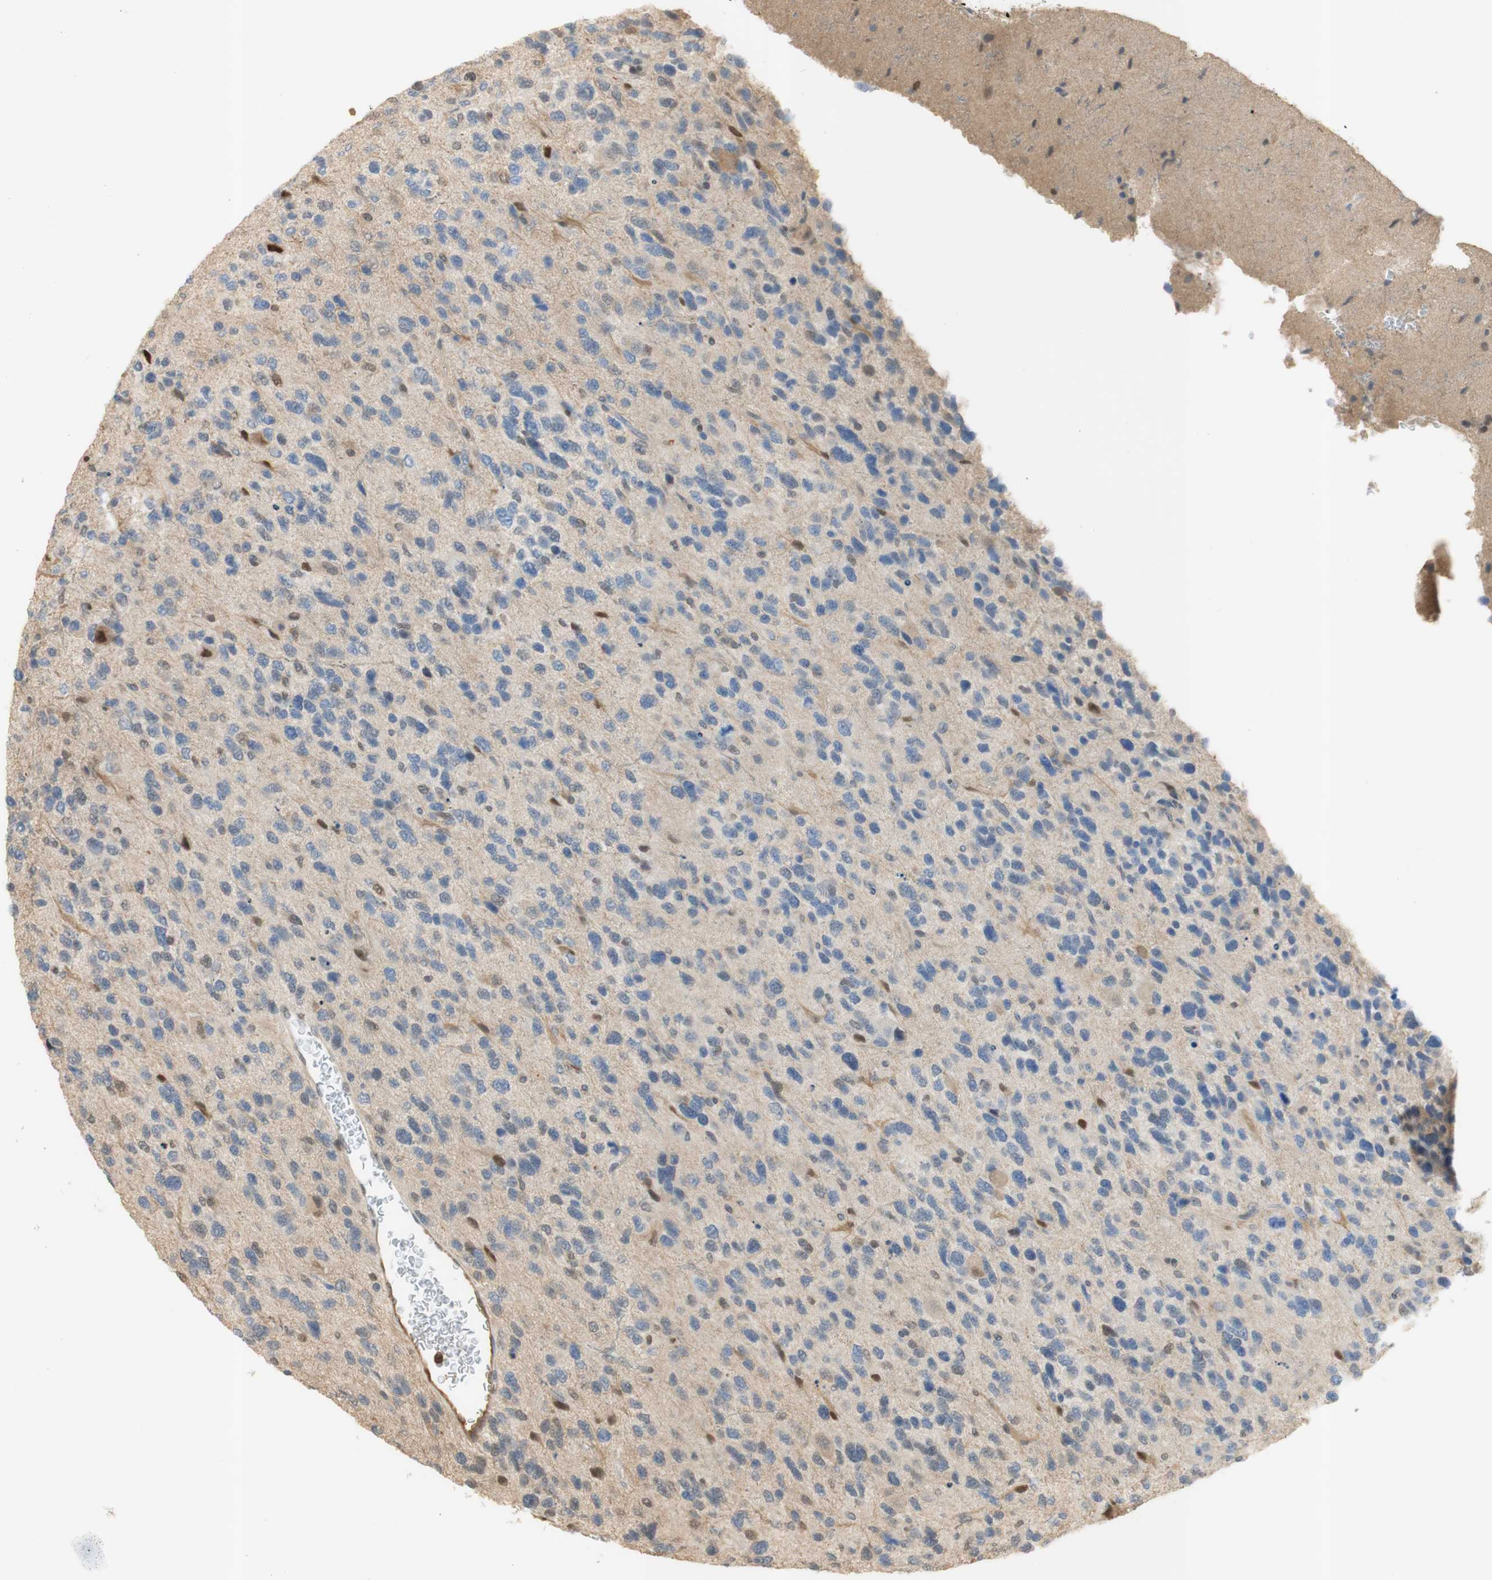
{"staining": {"intensity": "negative", "quantity": "none", "location": "none"}, "tissue": "glioma", "cell_type": "Tumor cells", "image_type": "cancer", "snomed": [{"axis": "morphology", "description": "Glioma, malignant, High grade"}, {"axis": "topography", "description": "Brain"}], "caption": "High-grade glioma (malignant) was stained to show a protein in brown. There is no significant staining in tumor cells. (DAB IHC with hematoxylin counter stain).", "gene": "NAP1L4", "patient": {"sex": "female", "age": 58}}